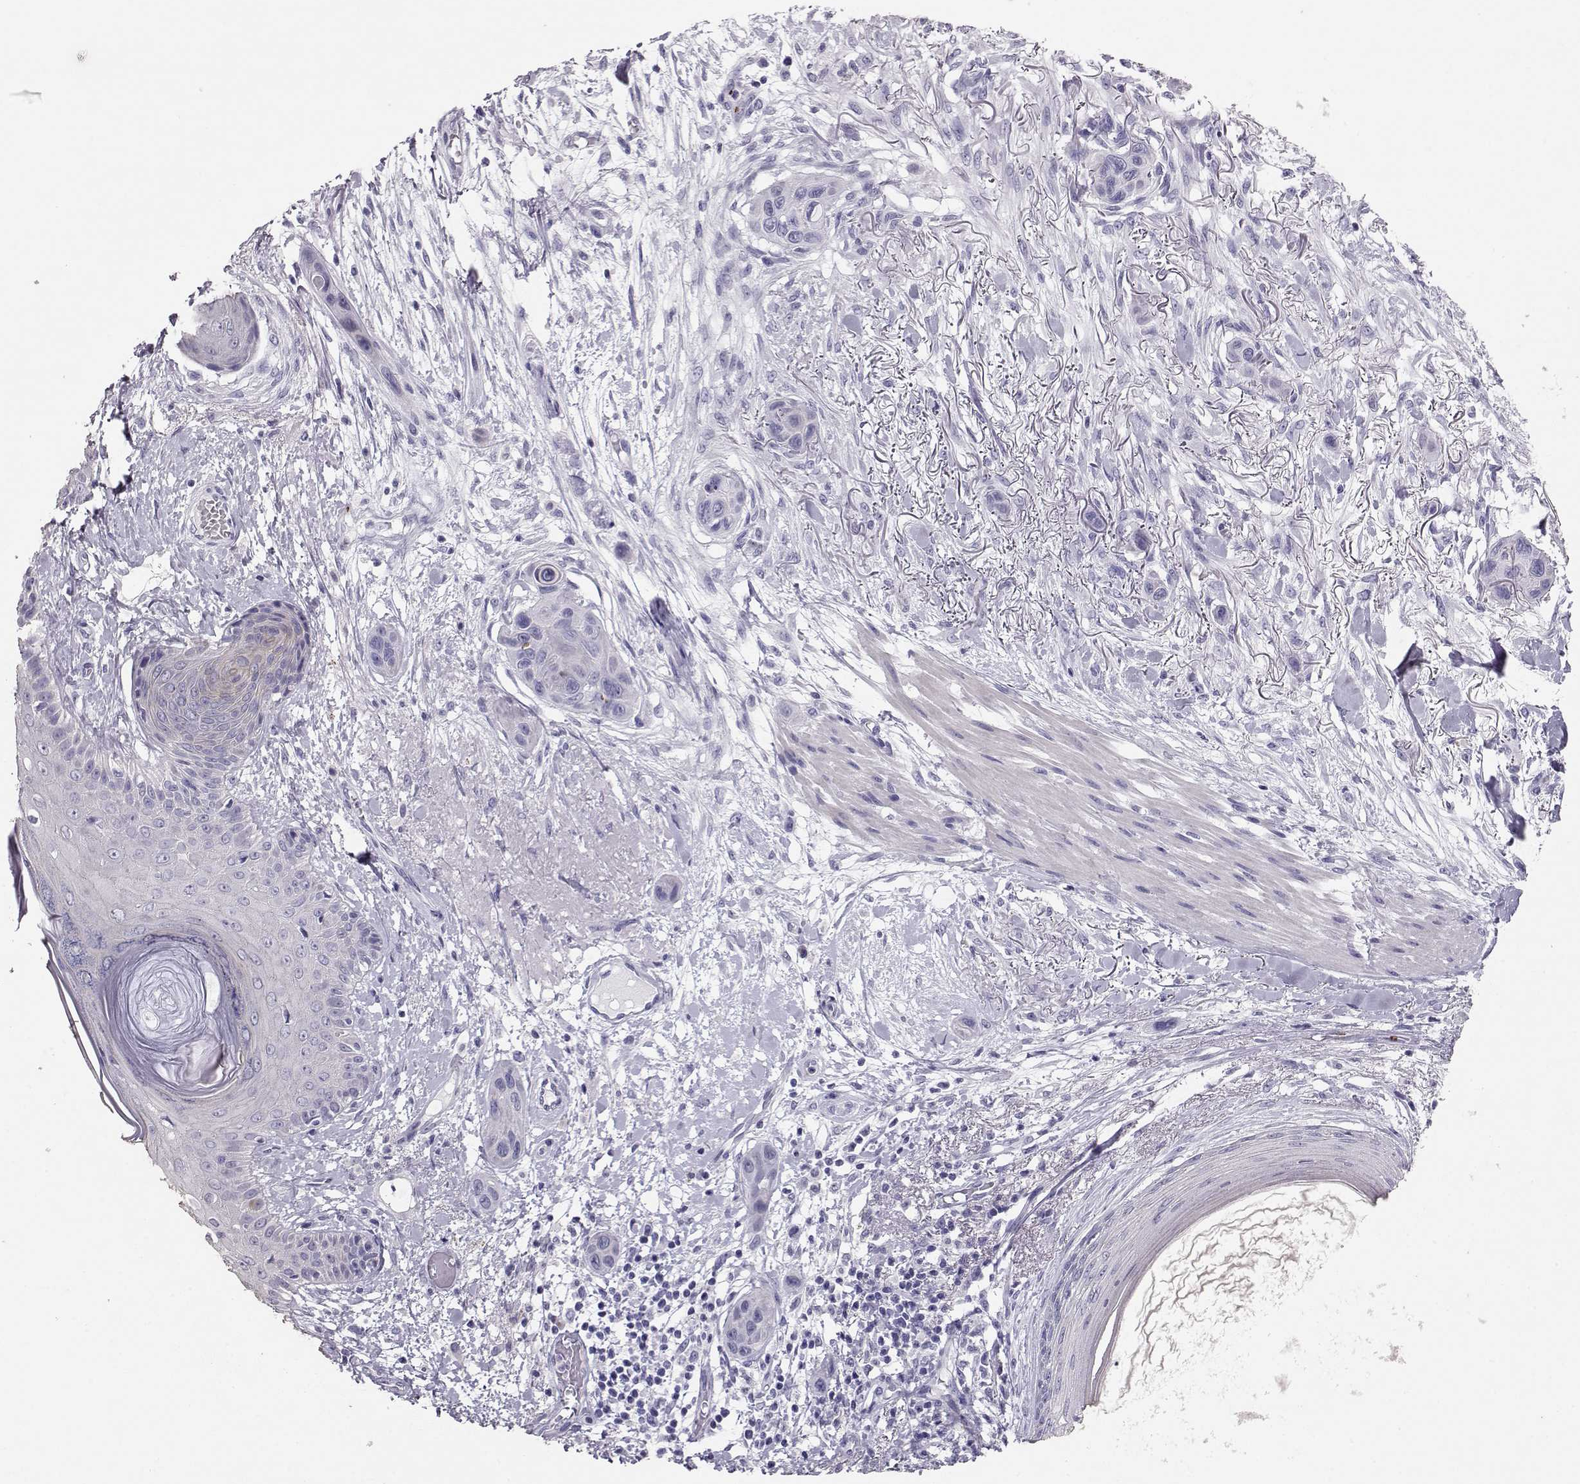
{"staining": {"intensity": "negative", "quantity": "none", "location": "none"}, "tissue": "skin cancer", "cell_type": "Tumor cells", "image_type": "cancer", "snomed": [{"axis": "morphology", "description": "Squamous cell carcinoma, NOS"}, {"axis": "topography", "description": "Skin"}], "caption": "Photomicrograph shows no protein staining in tumor cells of skin cancer tissue.", "gene": "RD3", "patient": {"sex": "male", "age": 79}}